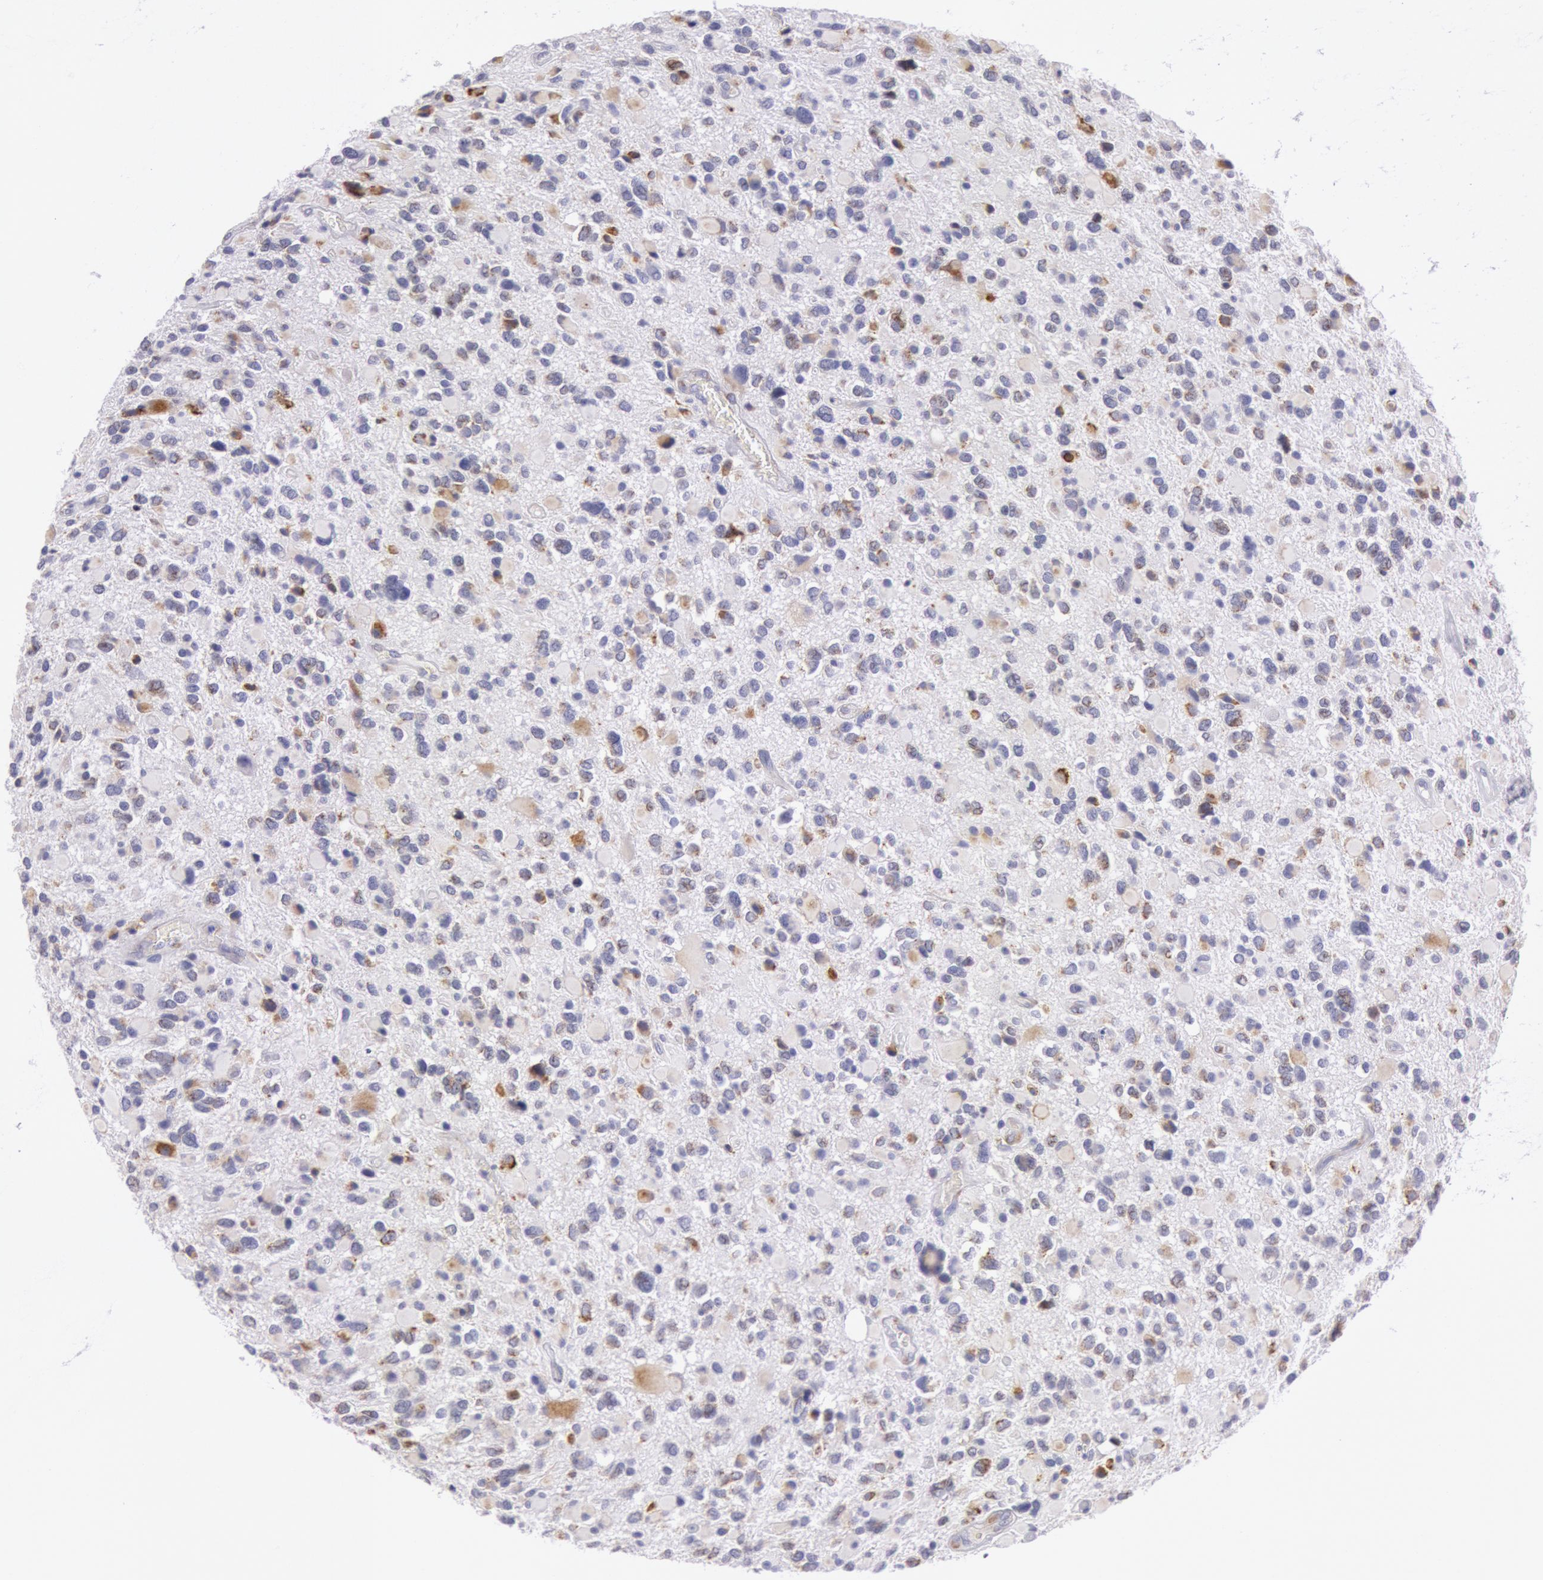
{"staining": {"intensity": "weak", "quantity": "25%-75%", "location": "cytoplasmic/membranous"}, "tissue": "glioma", "cell_type": "Tumor cells", "image_type": "cancer", "snomed": [{"axis": "morphology", "description": "Glioma, malignant, High grade"}, {"axis": "topography", "description": "Brain"}], "caption": "There is low levels of weak cytoplasmic/membranous expression in tumor cells of malignant high-grade glioma, as demonstrated by immunohistochemical staining (brown color).", "gene": "CIDEB", "patient": {"sex": "female", "age": 37}}